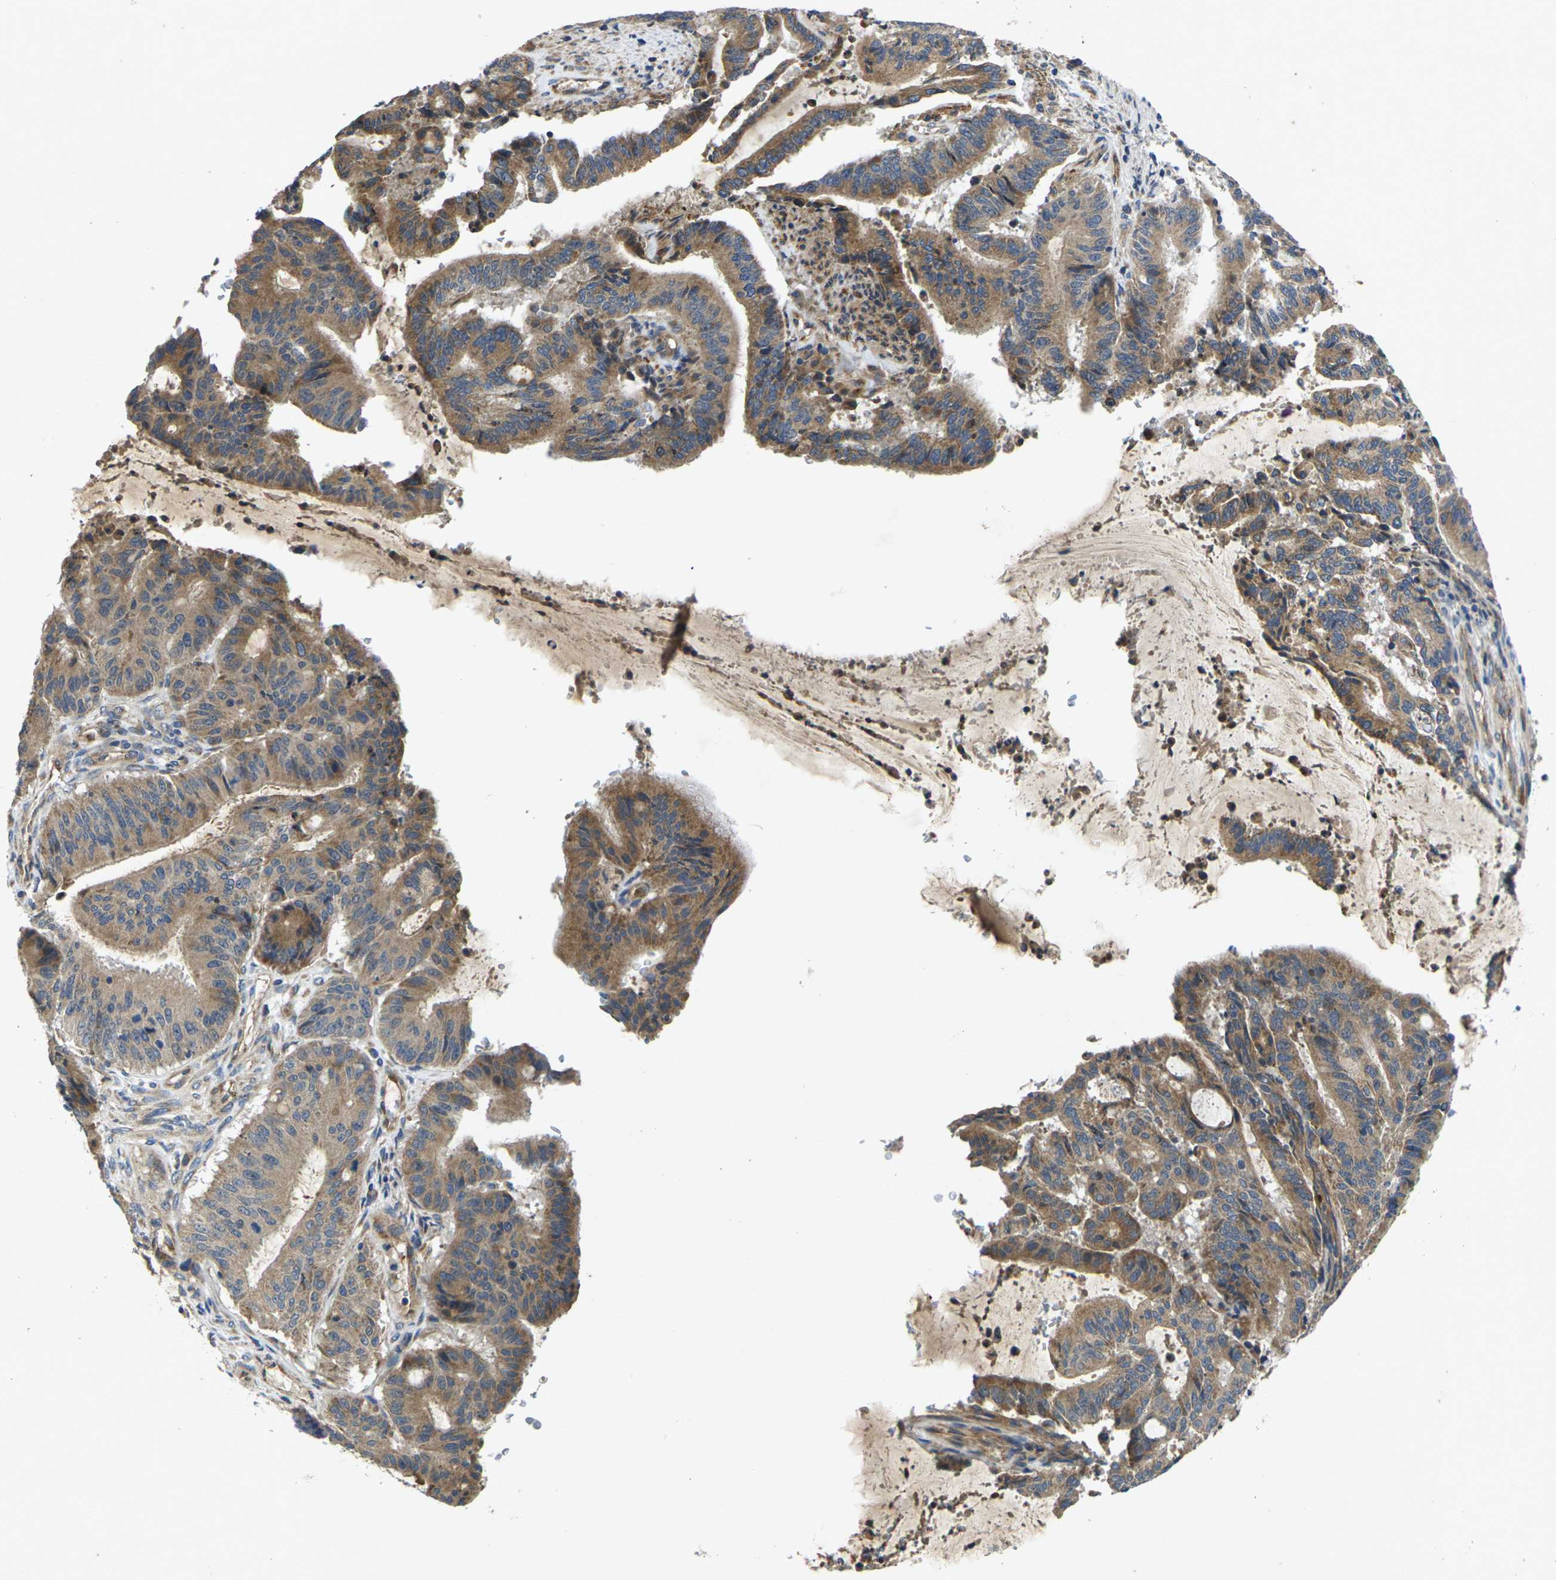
{"staining": {"intensity": "moderate", "quantity": ">75%", "location": "cytoplasmic/membranous"}, "tissue": "liver cancer", "cell_type": "Tumor cells", "image_type": "cancer", "snomed": [{"axis": "morphology", "description": "Cholangiocarcinoma"}, {"axis": "topography", "description": "Liver"}], "caption": "Protein analysis of cholangiocarcinoma (liver) tissue reveals moderate cytoplasmic/membranous expression in approximately >75% of tumor cells.", "gene": "KIF1B", "patient": {"sex": "female", "age": 73}}